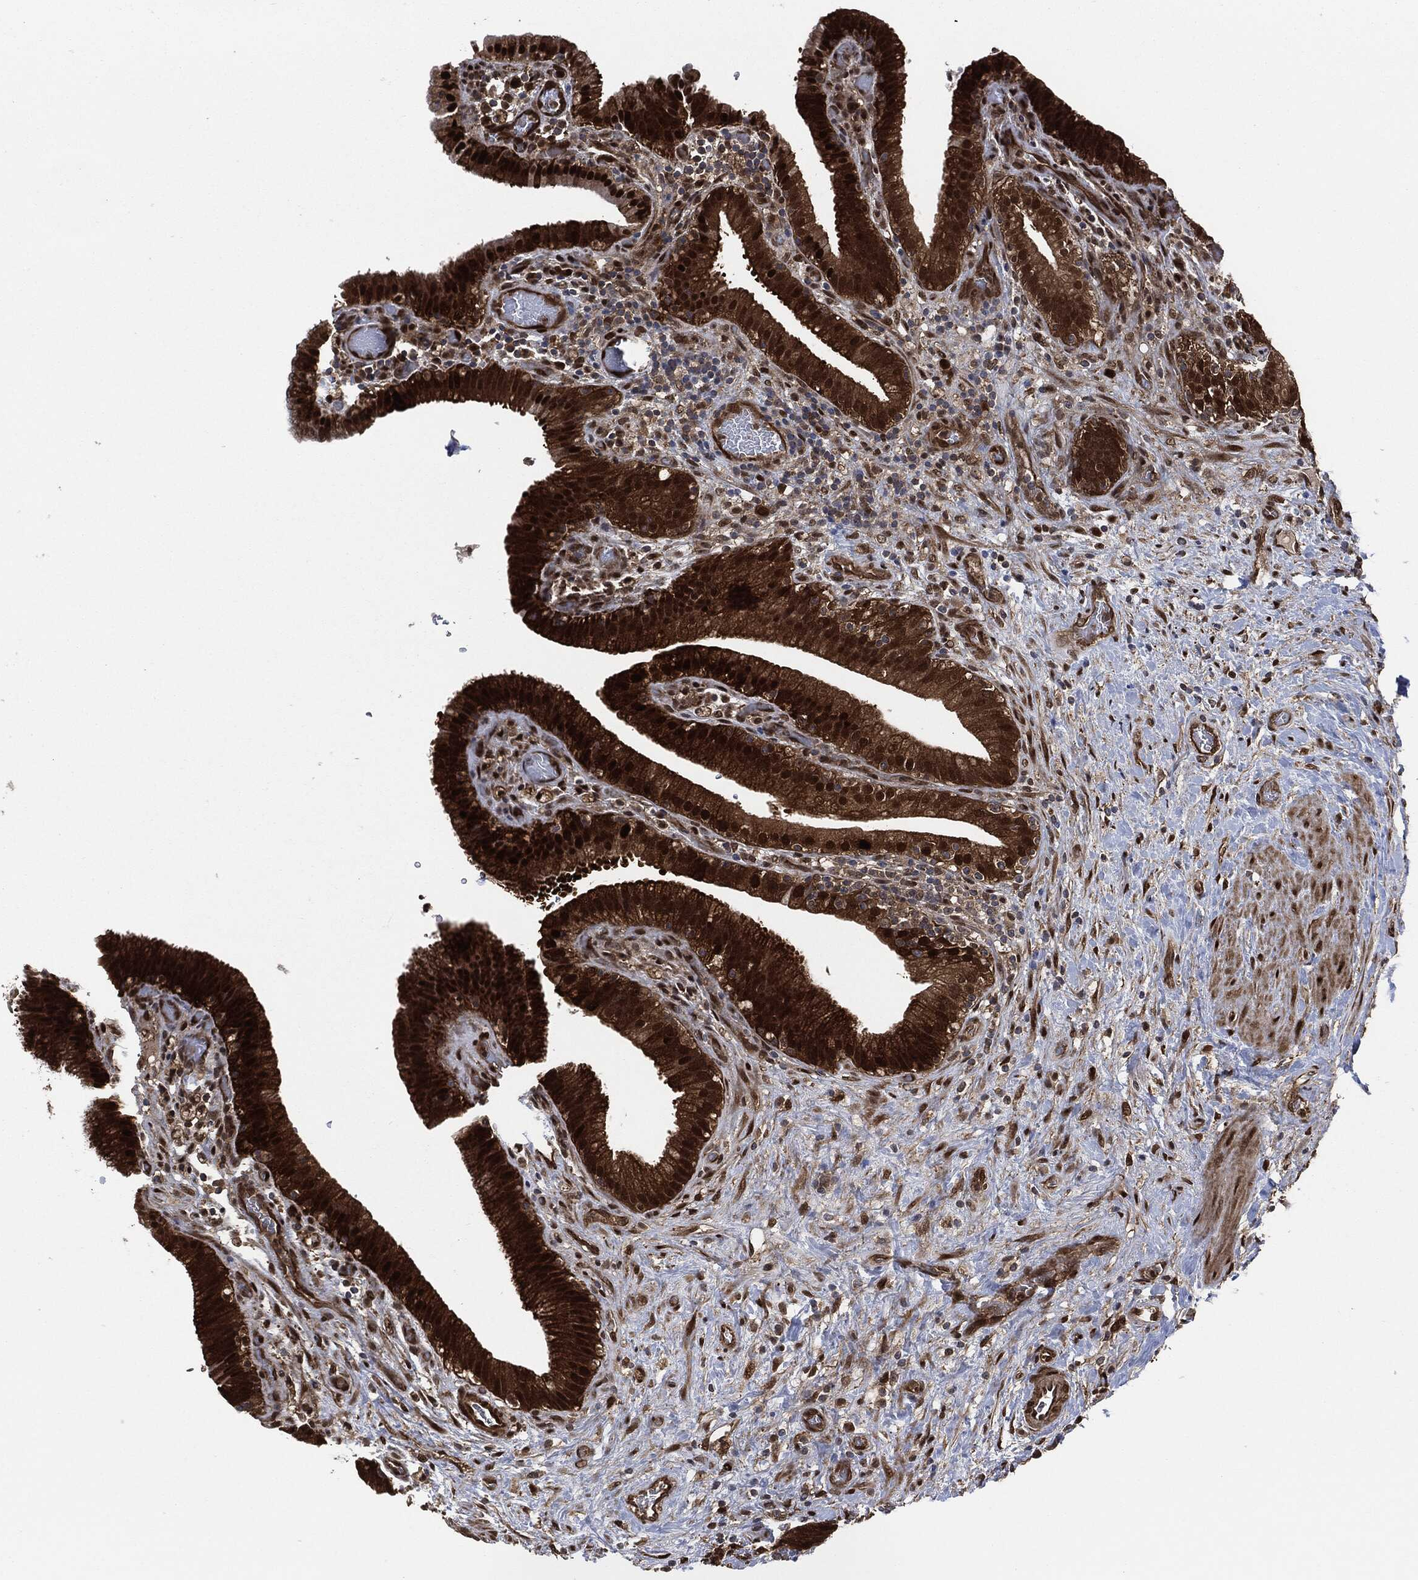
{"staining": {"intensity": "strong", "quantity": ">75%", "location": "cytoplasmic/membranous,nuclear"}, "tissue": "gallbladder", "cell_type": "Glandular cells", "image_type": "normal", "snomed": [{"axis": "morphology", "description": "Normal tissue, NOS"}, {"axis": "topography", "description": "Gallbladder"}], "caption": "Protein staining by immunohistochemistry (IHC) displays strong cytoplasmic/membranous,nuclear positivity in about >75% of glandular cells in normal gallbladder. (Stains: DAB in brown, nuclei in blue, Microscopy: brightfield microscopy at high magnification).", "gene": "DCTN1", "patient": {"sex": "male", "age": 62}}